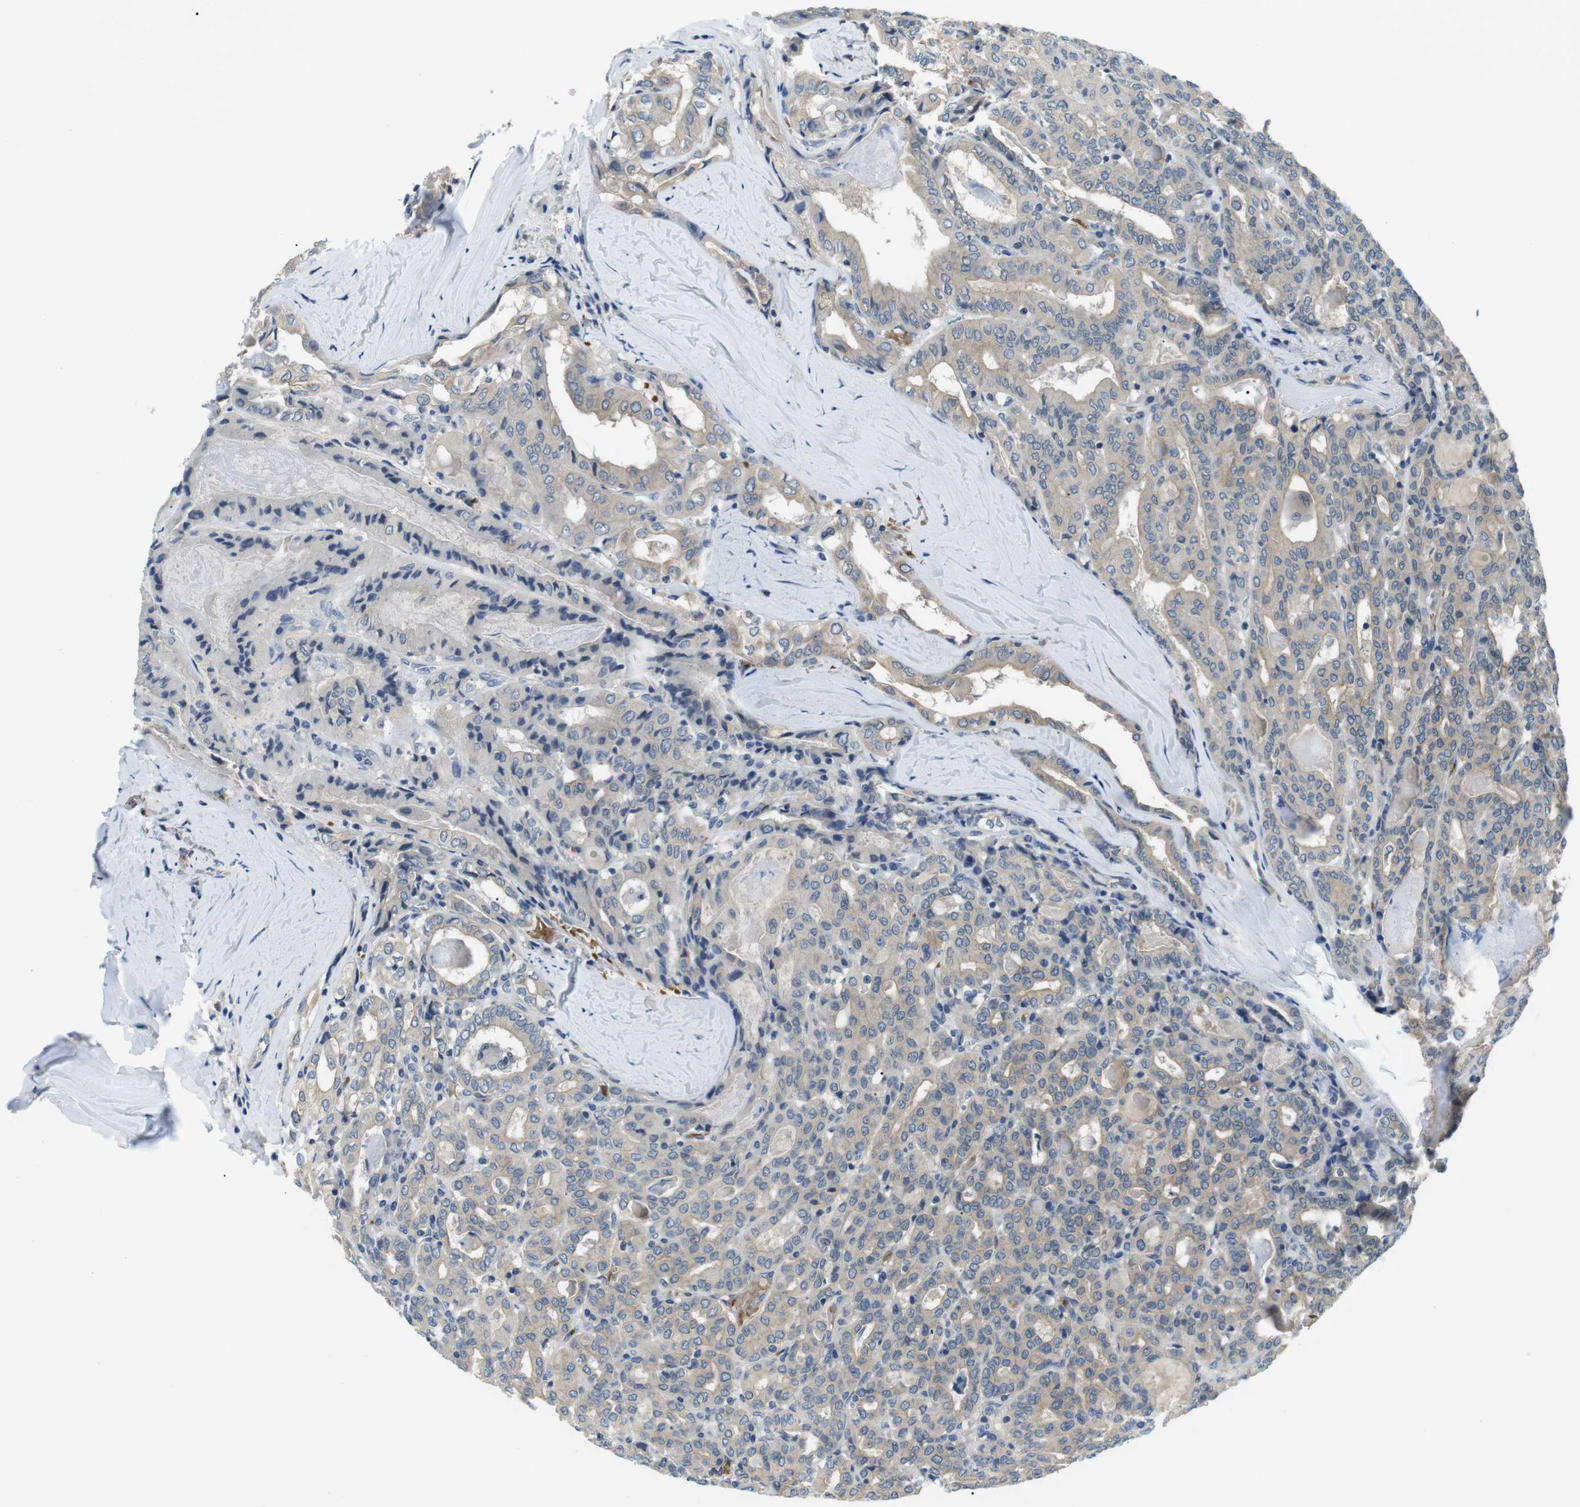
{"staining": {"intensity": "weak", "quantity": "<25%", "location": "cytoplasmic/membranous"}, "tissue": "thyroid cancer", "cell_type": "Tumor cells", "image_type": "cancer", "snomed": [{"axis": "morphology", "description": "Papillary adenocarcinoma, NOS"}, {"axis": "topography", "description": "Thyroid gland"}], "caption": "Immunohistochemistry (IHC) image of neoplastic tissue: human papillary adenocarcinoma (thyroid) stained with DAB shows no significant protein positivity in tumor cells.", "gene": "WSCD1", "patient": {"sex": "female", "age": 42}}